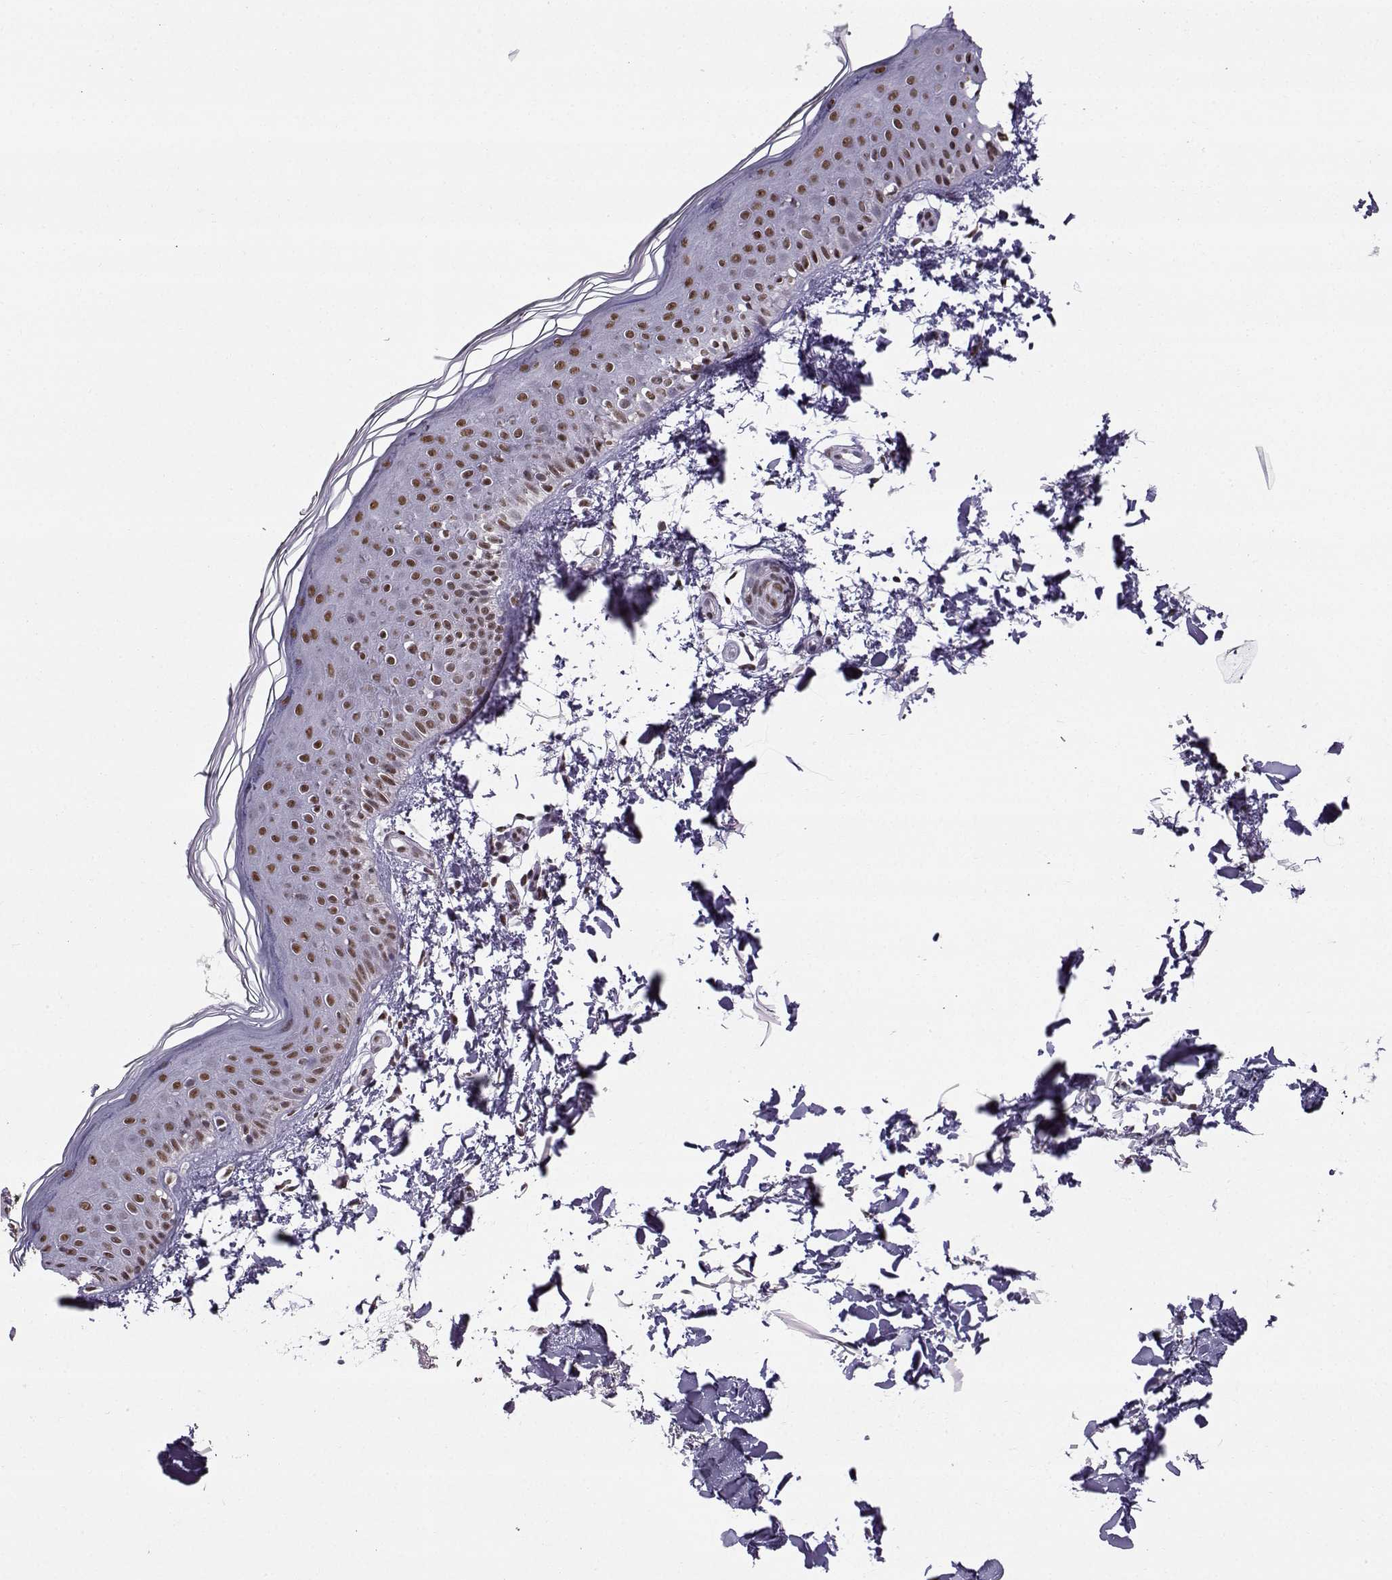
{"staining": {"intensity": "negative", "quantity": "none", "location": "none"}, "tissue": "skin", "cell_type": "Fibroblasts", "image_type": "normal", "snomed": [{"axis": "morphology", "description": "Normal tissue, NOS"}, {"axis": "topography", "description": "Skin"}], "caption": "Human skin stained for a protein using immunohistochemistry displays no positivity in fibroblasts.", "gene": "EZH1", "patient": {"sex": "female", "age": 62}}